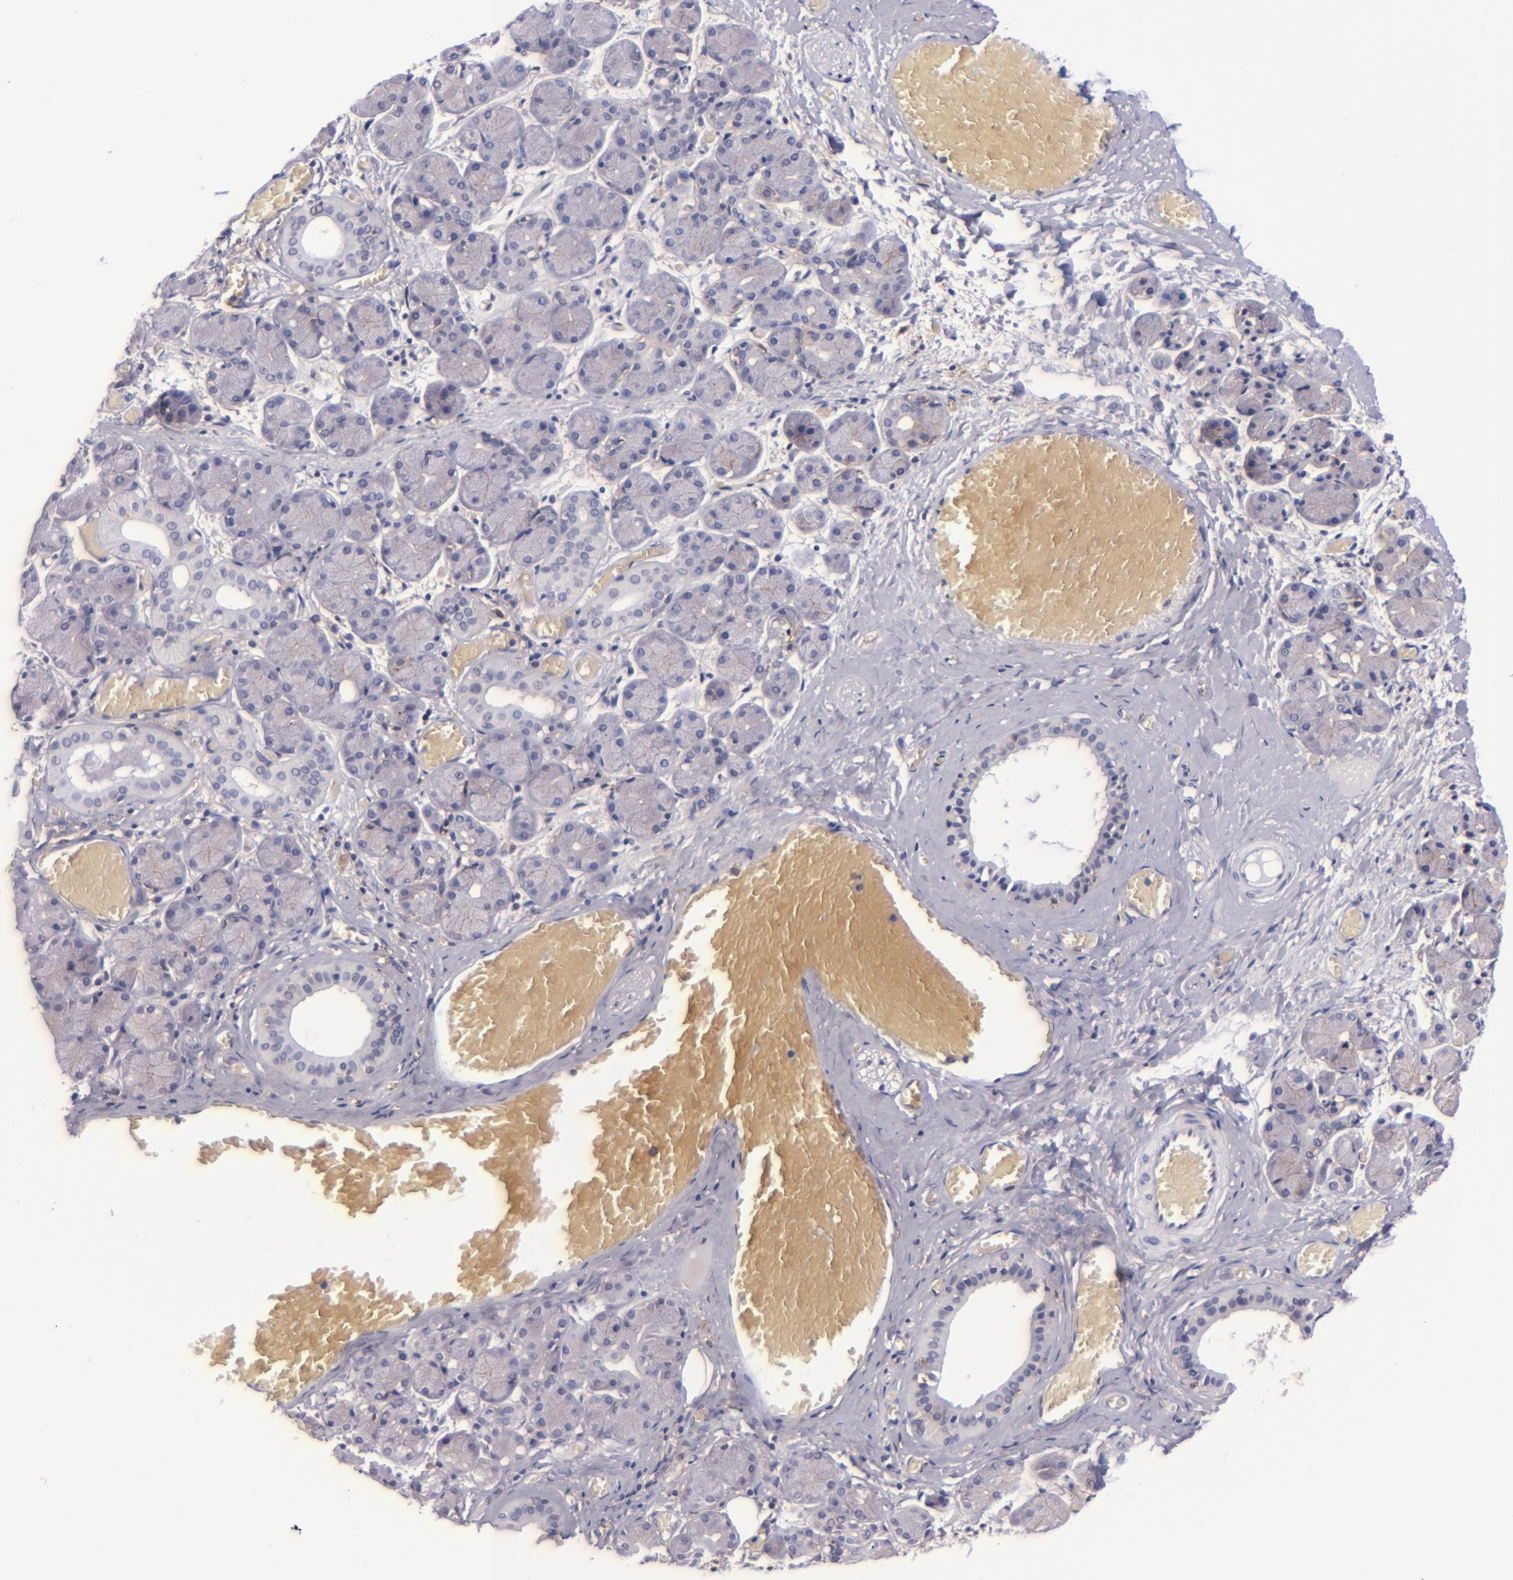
{"staining": {"intensity": "weak", "quantity": "25%-75%", "location": "cytoplasmic/membranous"}, "tissue": "salivary gland", "cell_type": "Glandular cells", "image_type": "normal", "snomed": [{"axis": "morphology", "description": "Normal tissue, NOS"}, {"axis": "topography", "description": "Salivary gland"}], "caption": "This is a micrograph of IHC staining of benign salivary gland, which shows weak positivity in the cytoplasmic/membranous of glandular cells.", "gene": "SIRPA", "patient": {"sex": "female", "age": 24}}